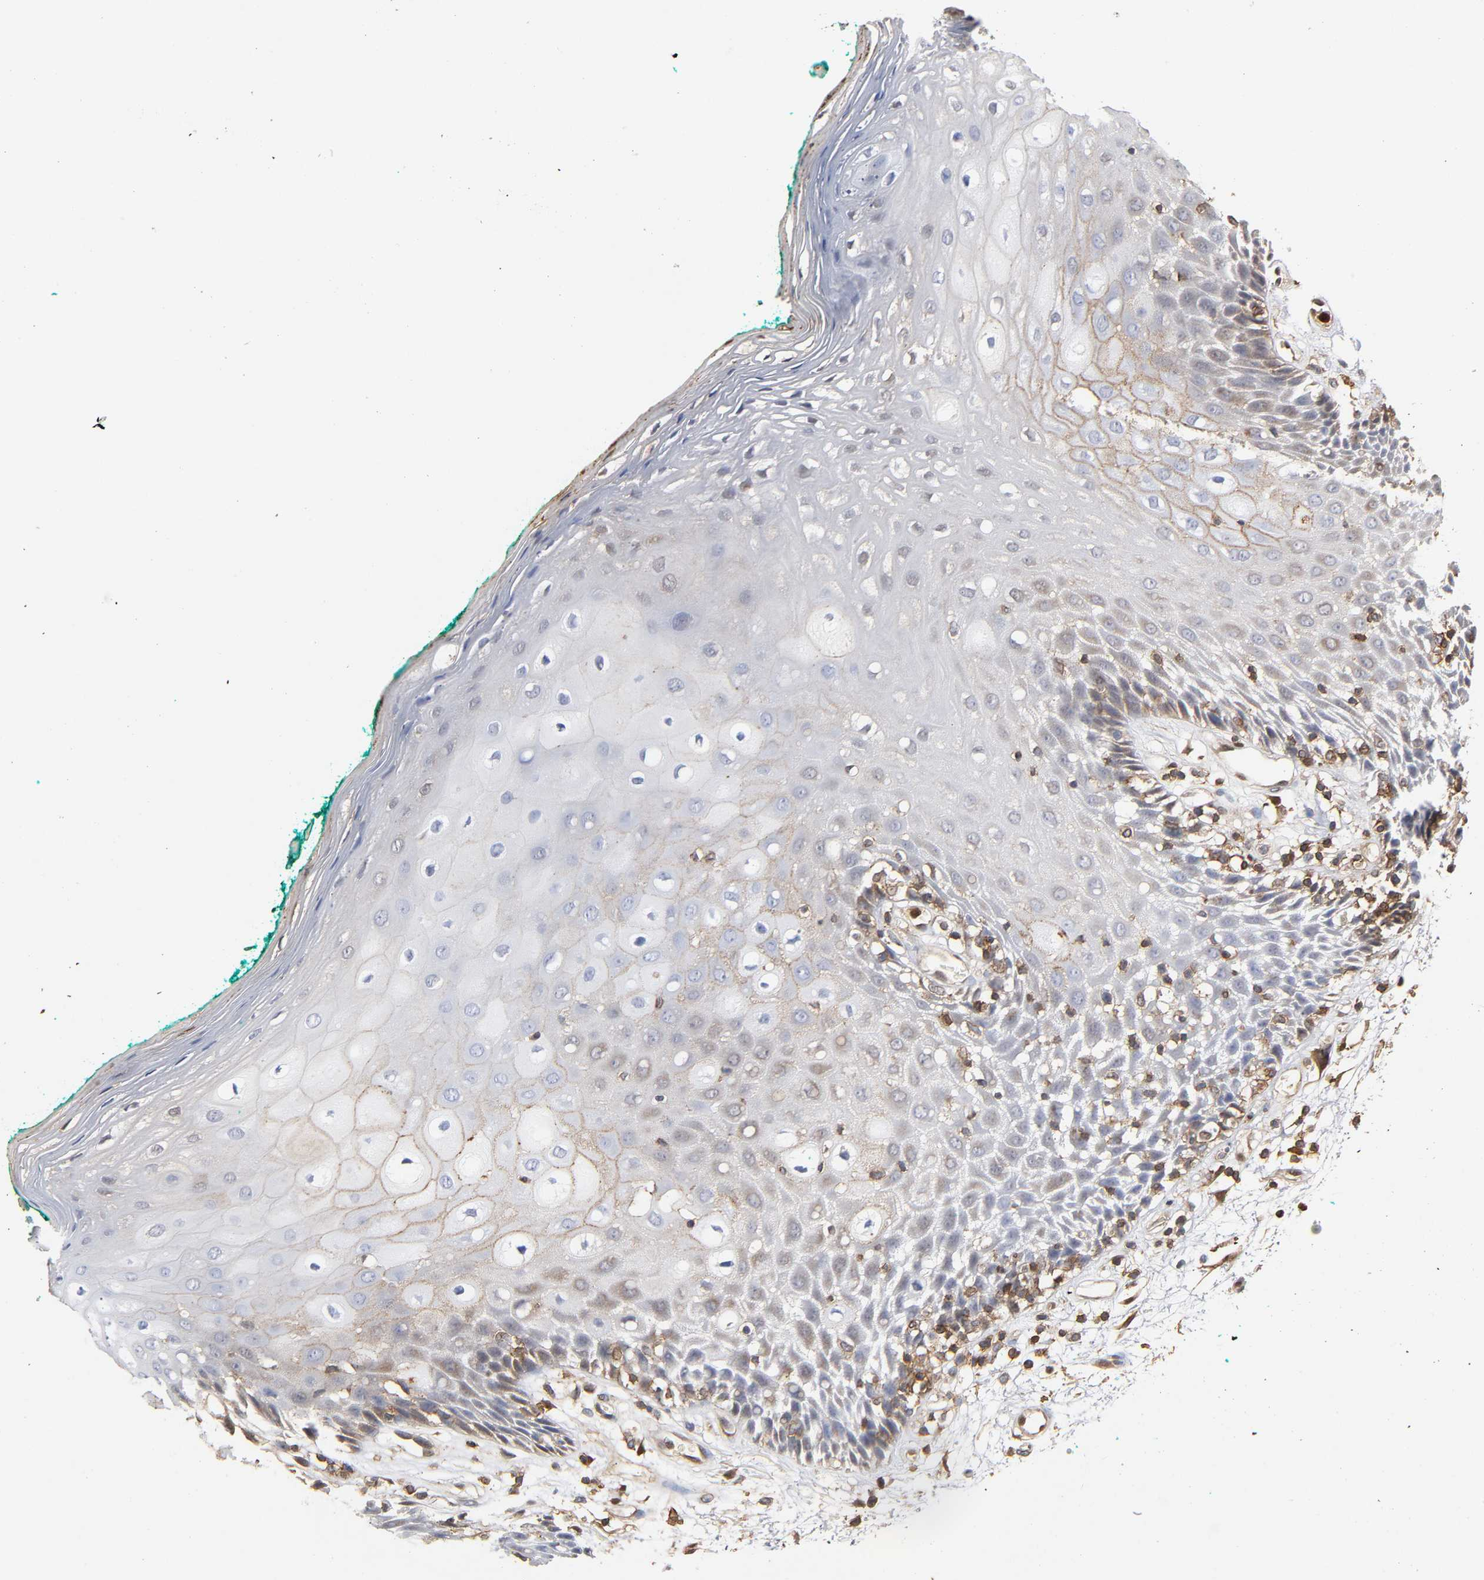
{"staining": {"intensity": "weak", "quantity": ">75%", "location": "cytoplasmic/membranous,nuclear"}, "tissue": "oral mucosa", "cell_type": "Squamous epithelial cells", "image_type": "normal", "snomed": [{"axis": "morphology", "description": "Normal tissue, NOS"}, {"axis": "morphology", "description": "Squamous cell carcinoma, NOS"}, {"axis": "topography", "description": "Skeletal muscle"}, {"axis": "topography", "description": "Oral tissue"}, {"axis": "topography", "description": "Head-Neck"}], "caption": "Immunohistochemical staining of benign human oral mucosa demonstrates >75% levels of weak cytoplasmic/membranous,nuclear protein positivity in approximately >75% of squamous epithelial cells.", "gene": "ANXA11", "patient": {"sex": "female", "age": 84}}